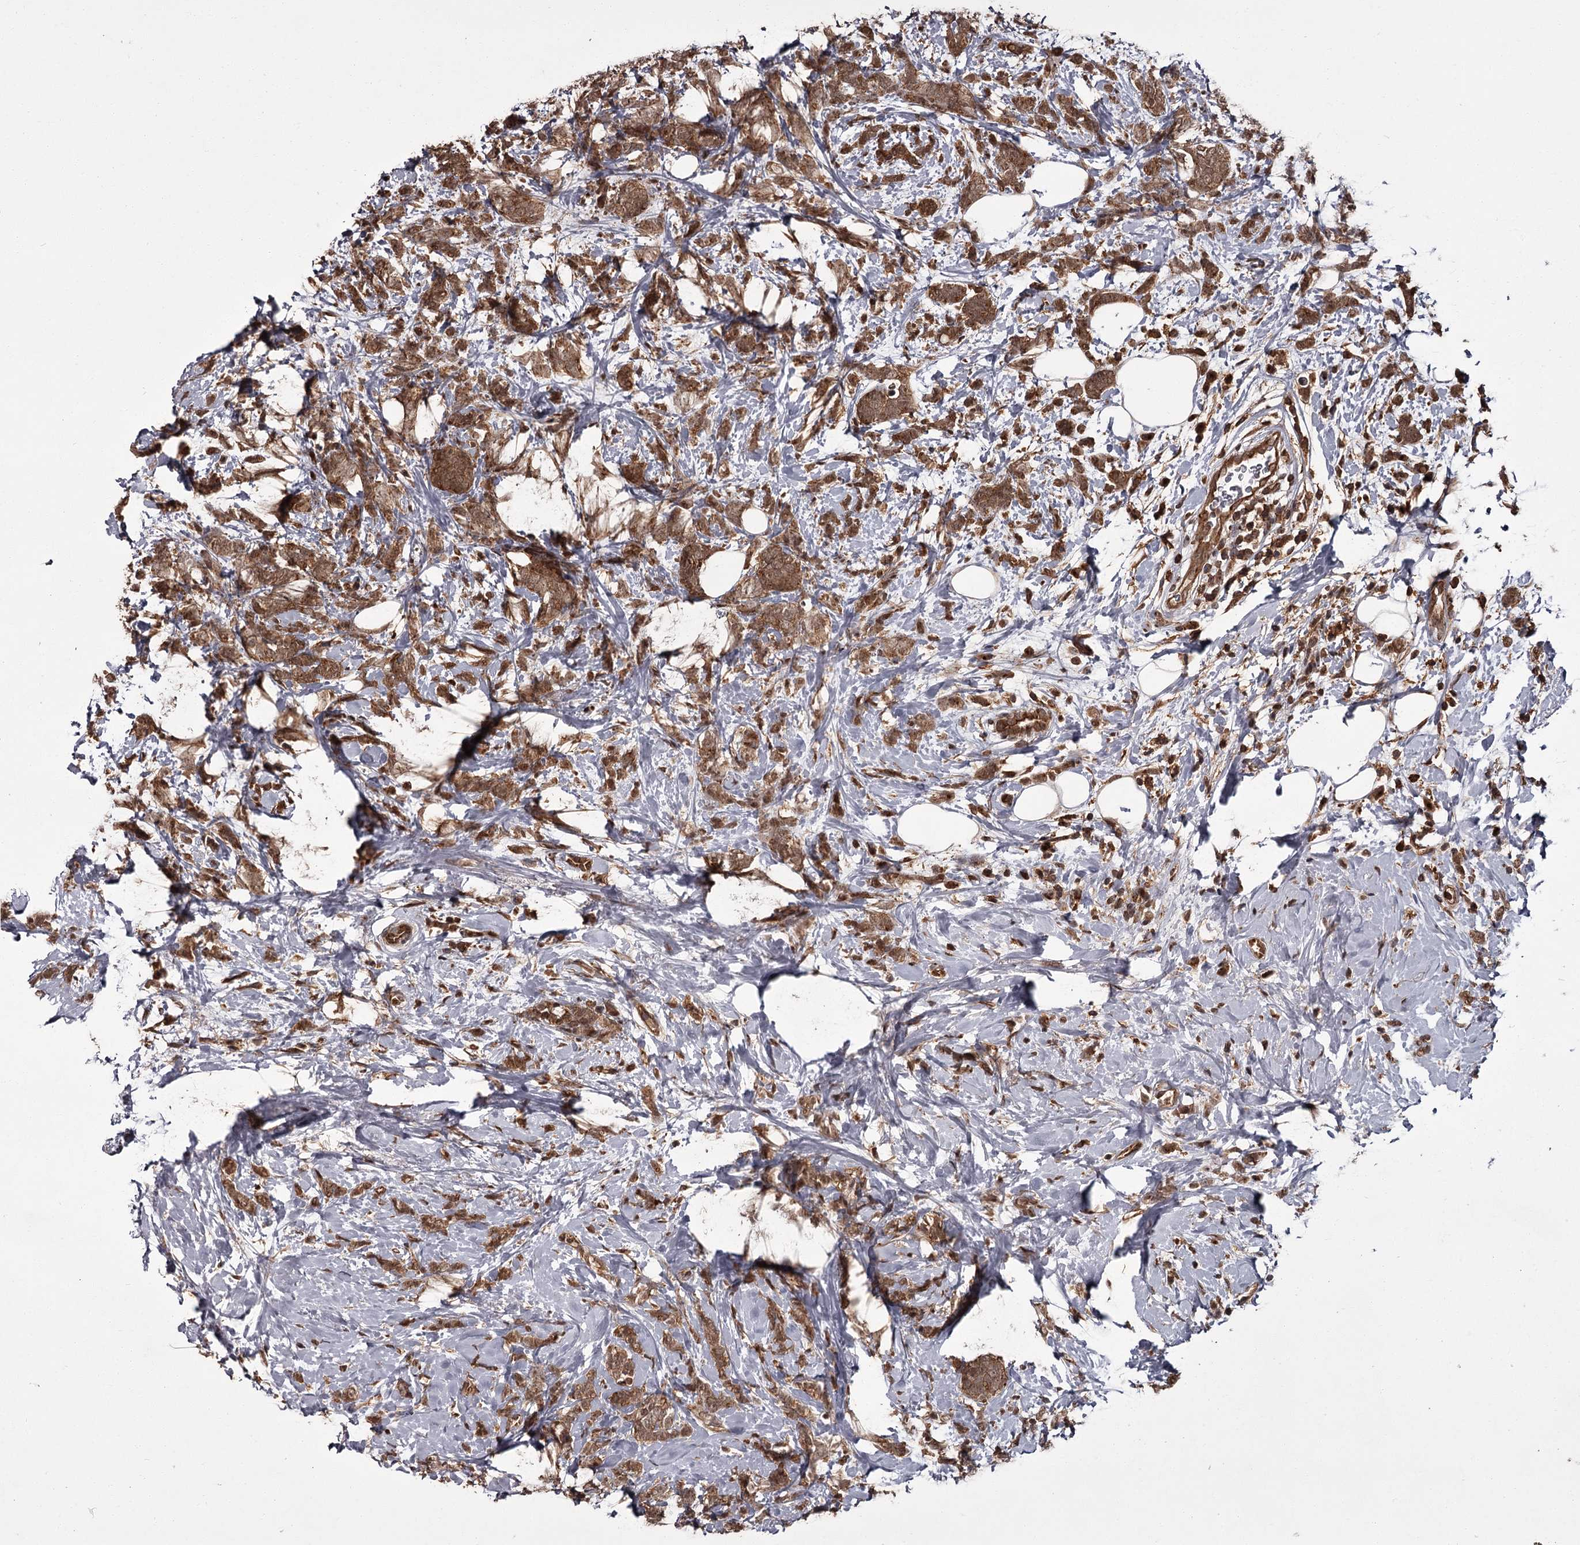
{"staining": {"intensity": "moderate", "quantity": ">75%", "location": "cytoplasmic/membranous,nuclear"}, "tissue": "breast cancer", "cell_type": "Tumor cells", "image_type": "cancer", "snomed": [{"axis": "morphology", "description": "Lobular carcinoma"}, {"axis": "topography", "description": "Breast"}], "caption": "Approximately >75% of tumor cells in breast lobular carcinoma show moderate cytoplasmic/membranous and nuclear protein expression as visualized by brown immunohistochemical staining.", "gene": "TBC1D23", "patient": {"sex": "female", "age": 58}}